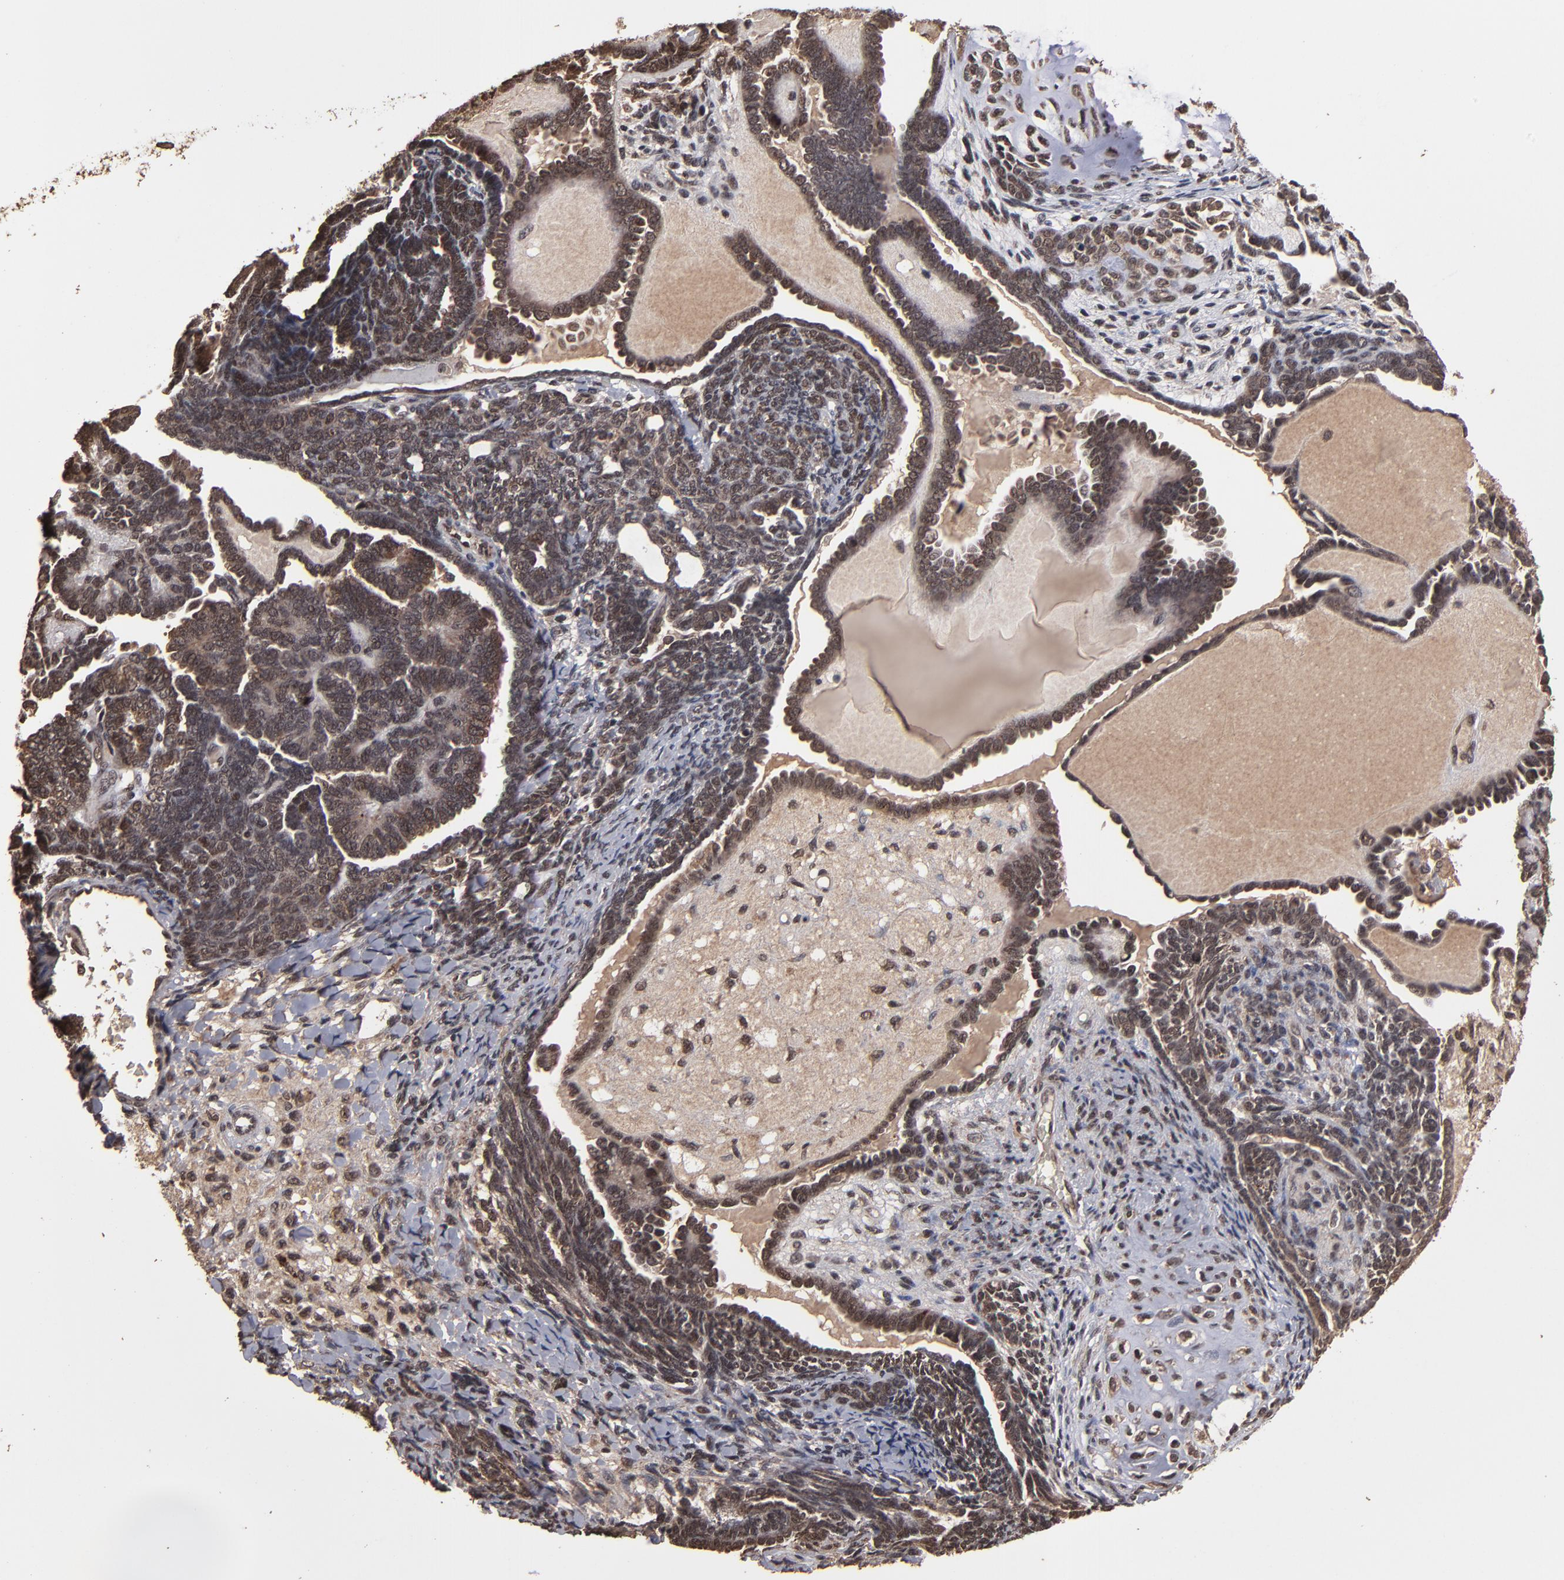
{"staining": {"intensity": "strong", "quantity": ">75%", "location": "cytoplasmic/membranous,nuclear"}, "tissue": "endometrial cancer", "cell_type": "Tumor cells", "image_type": "cancer", "snomed": [{"axis": "morphology", "description": "Neoplasm, malignant, NOS"}, {"axis": "topography", "description": "Endometrium"}], "caption": "Immunohistochemistry staining of endometrial cancer (neoplasm (malignant)), which demonstrates high levels of strong cytoplasmic/membranous and nuclear staining in about >75% of tumor cells indicating strong cytoplasmic/membranous and nuclear protein staining. The staining was performed using DAB (brown) for protein detection and nuclei were counterstained in hematoxylin (blue).", "gene": "NXF2B", "patient": {"sex": "female", "age": 74}}